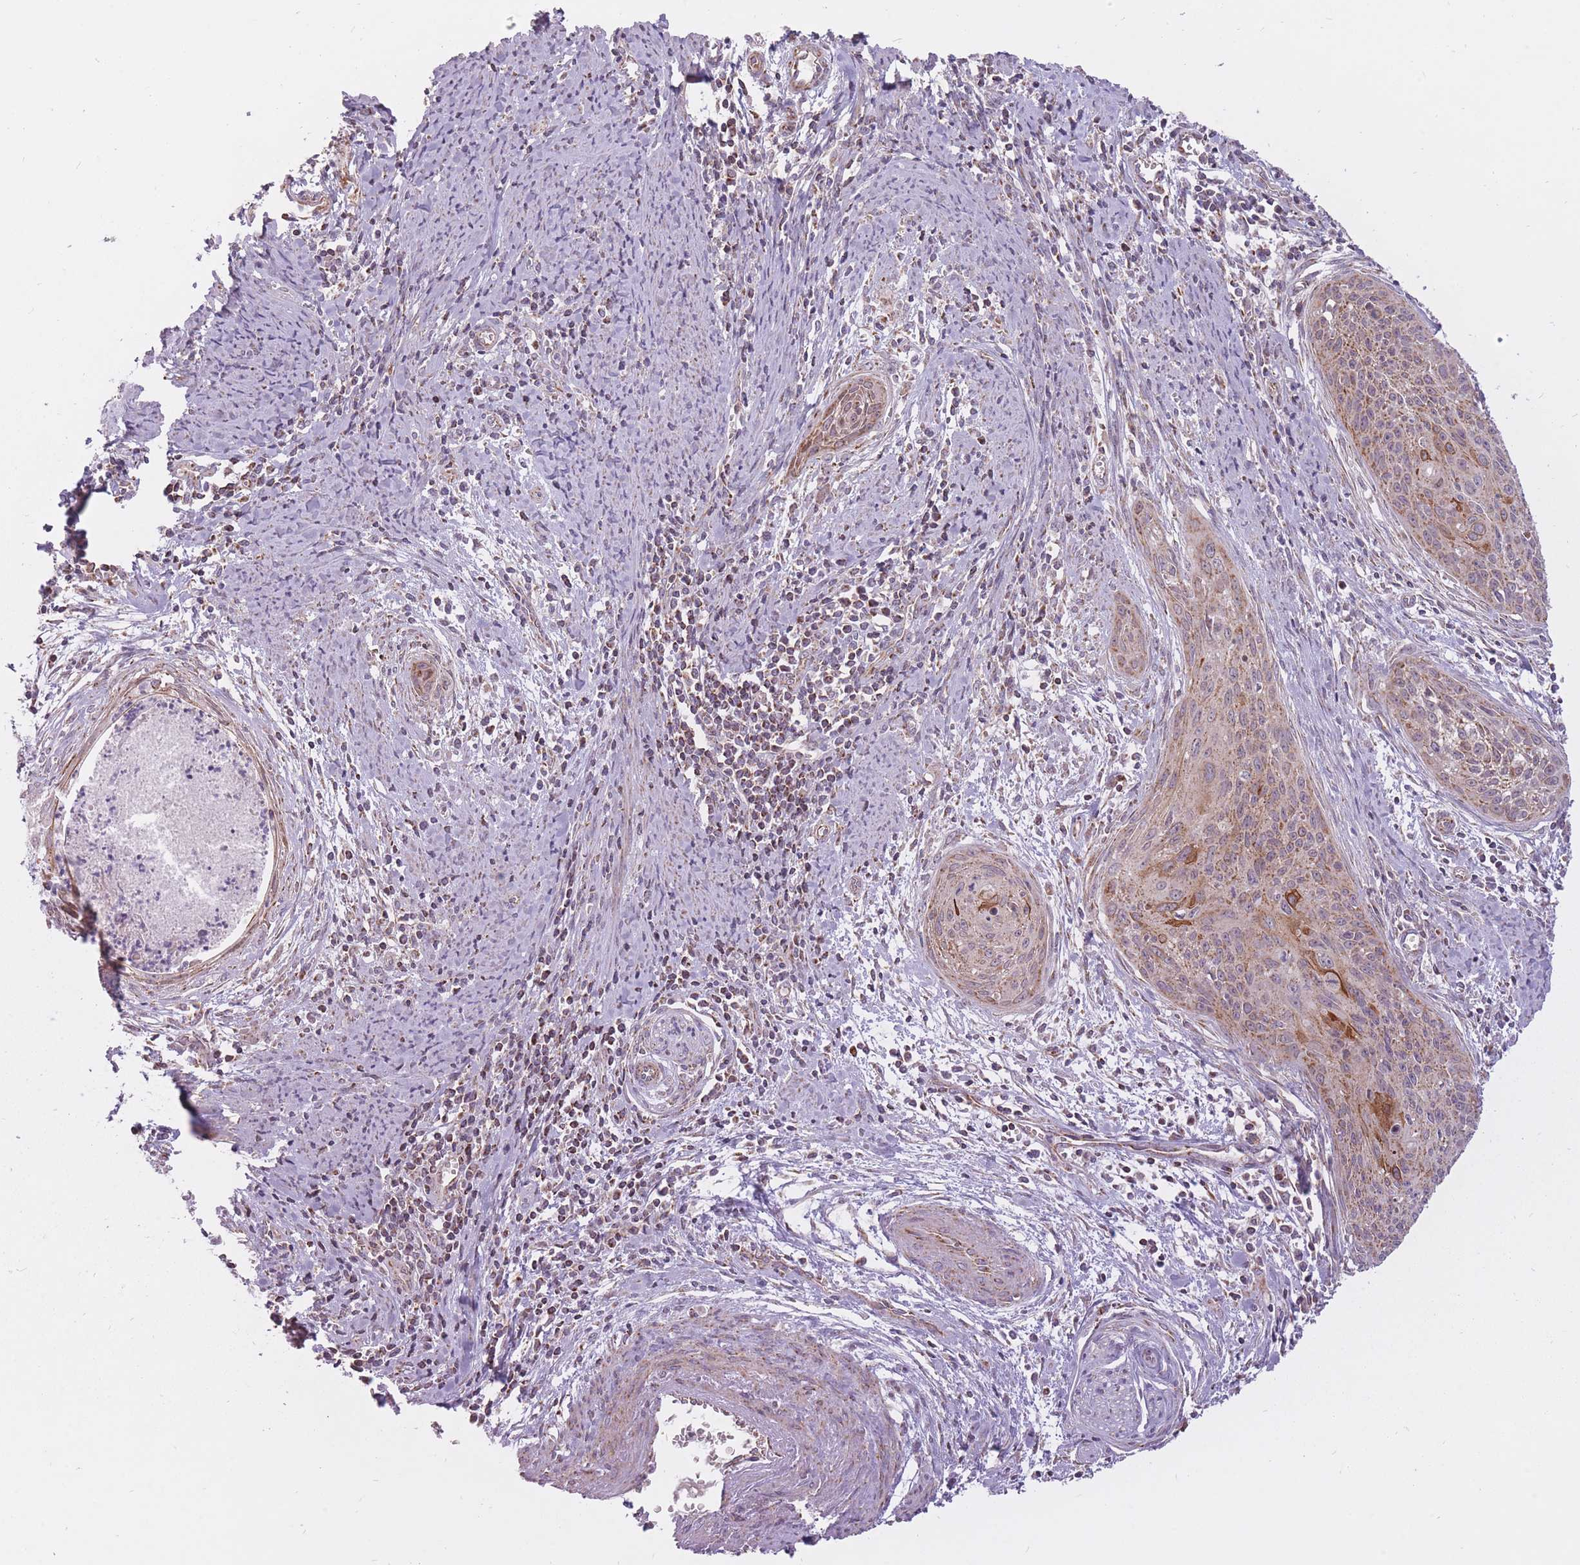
{"staining": {"intensity": "strong", "quantity": "<25%", "location": "cytoplasmic/membranous"}, "tissue": "cervical cancer", "cell_type": "Tumor cells", "image_type": "cancer", "snomed": [{"axis": "morphology", "description": "Squamous cell carcinoma, NOS"}, {"axis": "topography", "description": "Cervix"}], "caption": "This is a photomicrograph of IHC staining of squamous cell carcinoma (cervical), which shows strong staining in the cytoplasmic/membranous of tumor cells.", "gene": "LIN7C", "patient": {"sex": "female", "age": 55}}